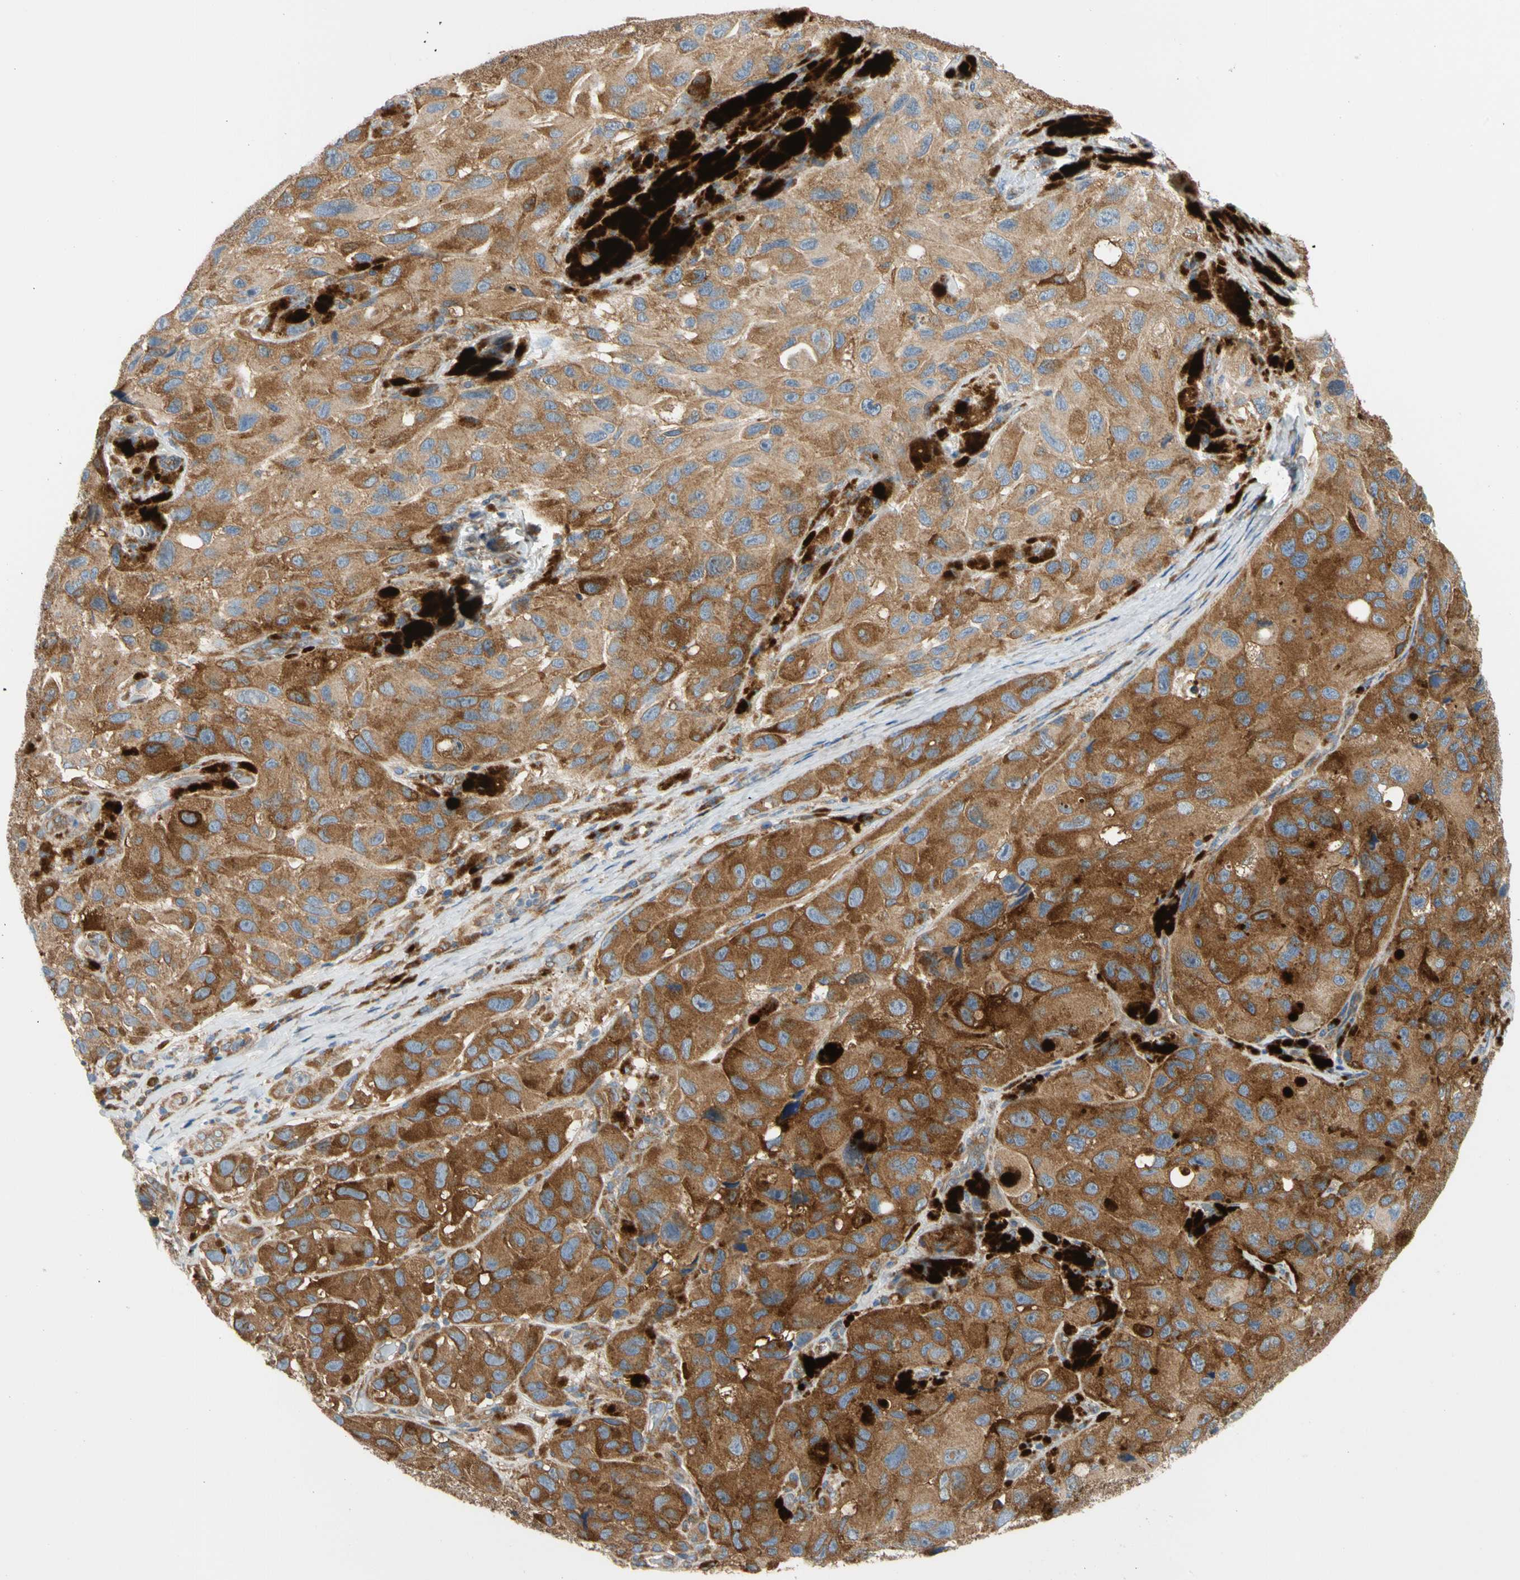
{"staining": {"intensity": "strong", "quantity": ">75%", "location": "cytoplasmic/membranous"}, "tissue": "melanoma", "cell_type": "Tumor cells", "image_type": "cancer", "snomed": [{"axis": "morphology", "description": "Malignant melanoma, NOS"}, {"axis": "topography", "description": "Skin"}], "caption": "Immunohistochemistry (IHC) staining of malignant melanoma, which demonstrates high levels of strong cytoplasmic/membranous positivity in approximately >75% of tumor cells indicating strong cytoplasmic/membranous protein staining. The staining was performed using DAB (brown) for protein detection and nuclei were counterstained in hematoxylin (blue).", "gene": "GPHN", "patient": {"sex": "female", "age": 73}}